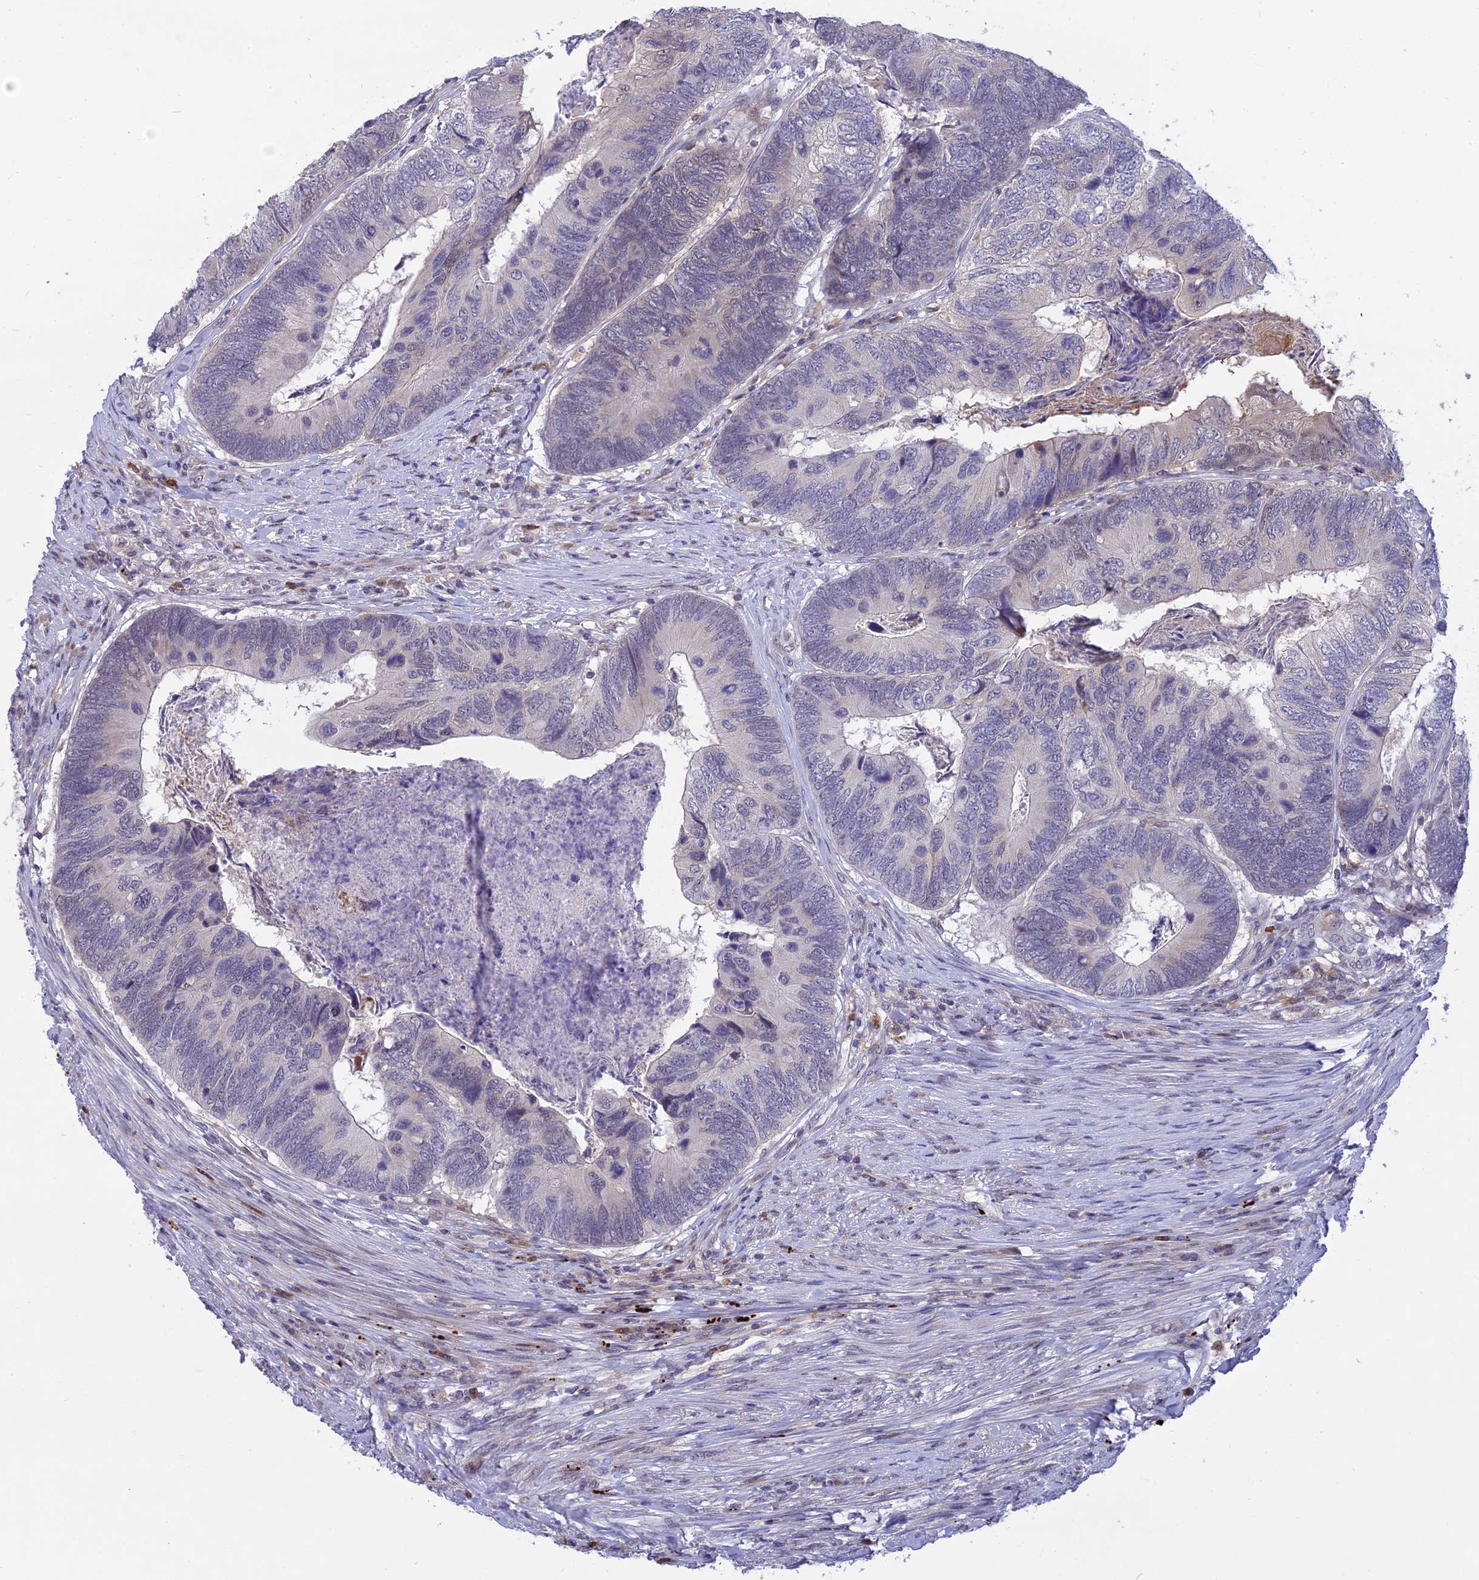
{"staining": {"intensity": "negative", "quantity": "none", "location": "none"}, "tissue": "colorectal cancer", "cell_type": "Tumor cells", "image_type": "cancer", "snomed": [{"axis": "morphology", "description": "Adenocarcinoma, NOS"}, {"axis": "topography", "description": "Colon"}], "caption": "Human colorectal cancer stained for a protein using IHC demonstrates no positivity in tumor cells.", "gene": "KCTD14", "patient": {"sex": "female", "age": 67}}